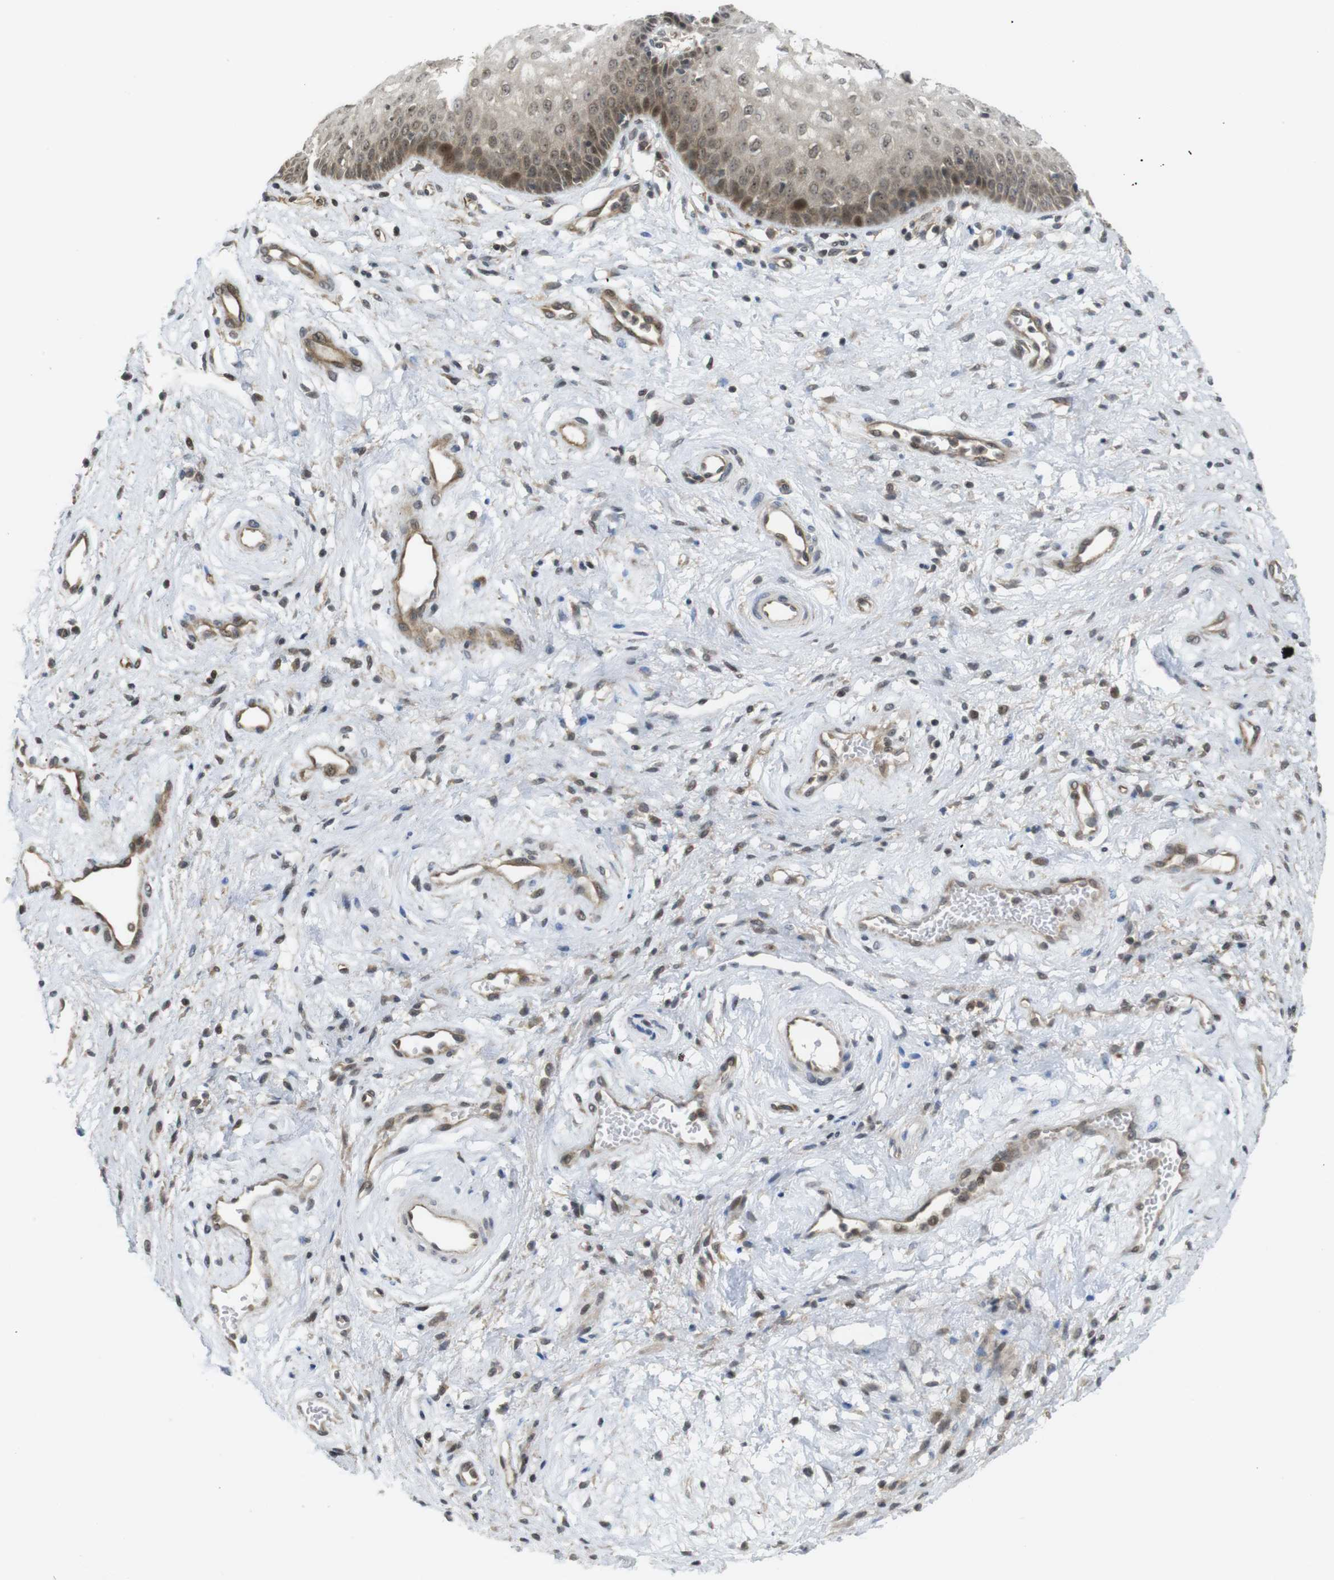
{"staining": {"intensity": "moderate", "quantity": ">75%", "location": "cytoplasmic/membranous"}, "tissue": "vagina", "cell_type": "Squamous epithelial cells", "image_type": "normal", "snomed": [{"axis": "morphology", "description": "Normal tissue, NOS"}, {"axis": "topography", "description": "Vagina"}], "caption": "Brown immunohistochemical staining in unremarkable vagina reveals moderate cytoplasmic/membranous staining in about >75% of squamous epithelial cells. (Brightfield microscopy of DAB IHC at high magnification).", "gene": "CC2D1A", "patient": {"sex": "female", "age": 34}}